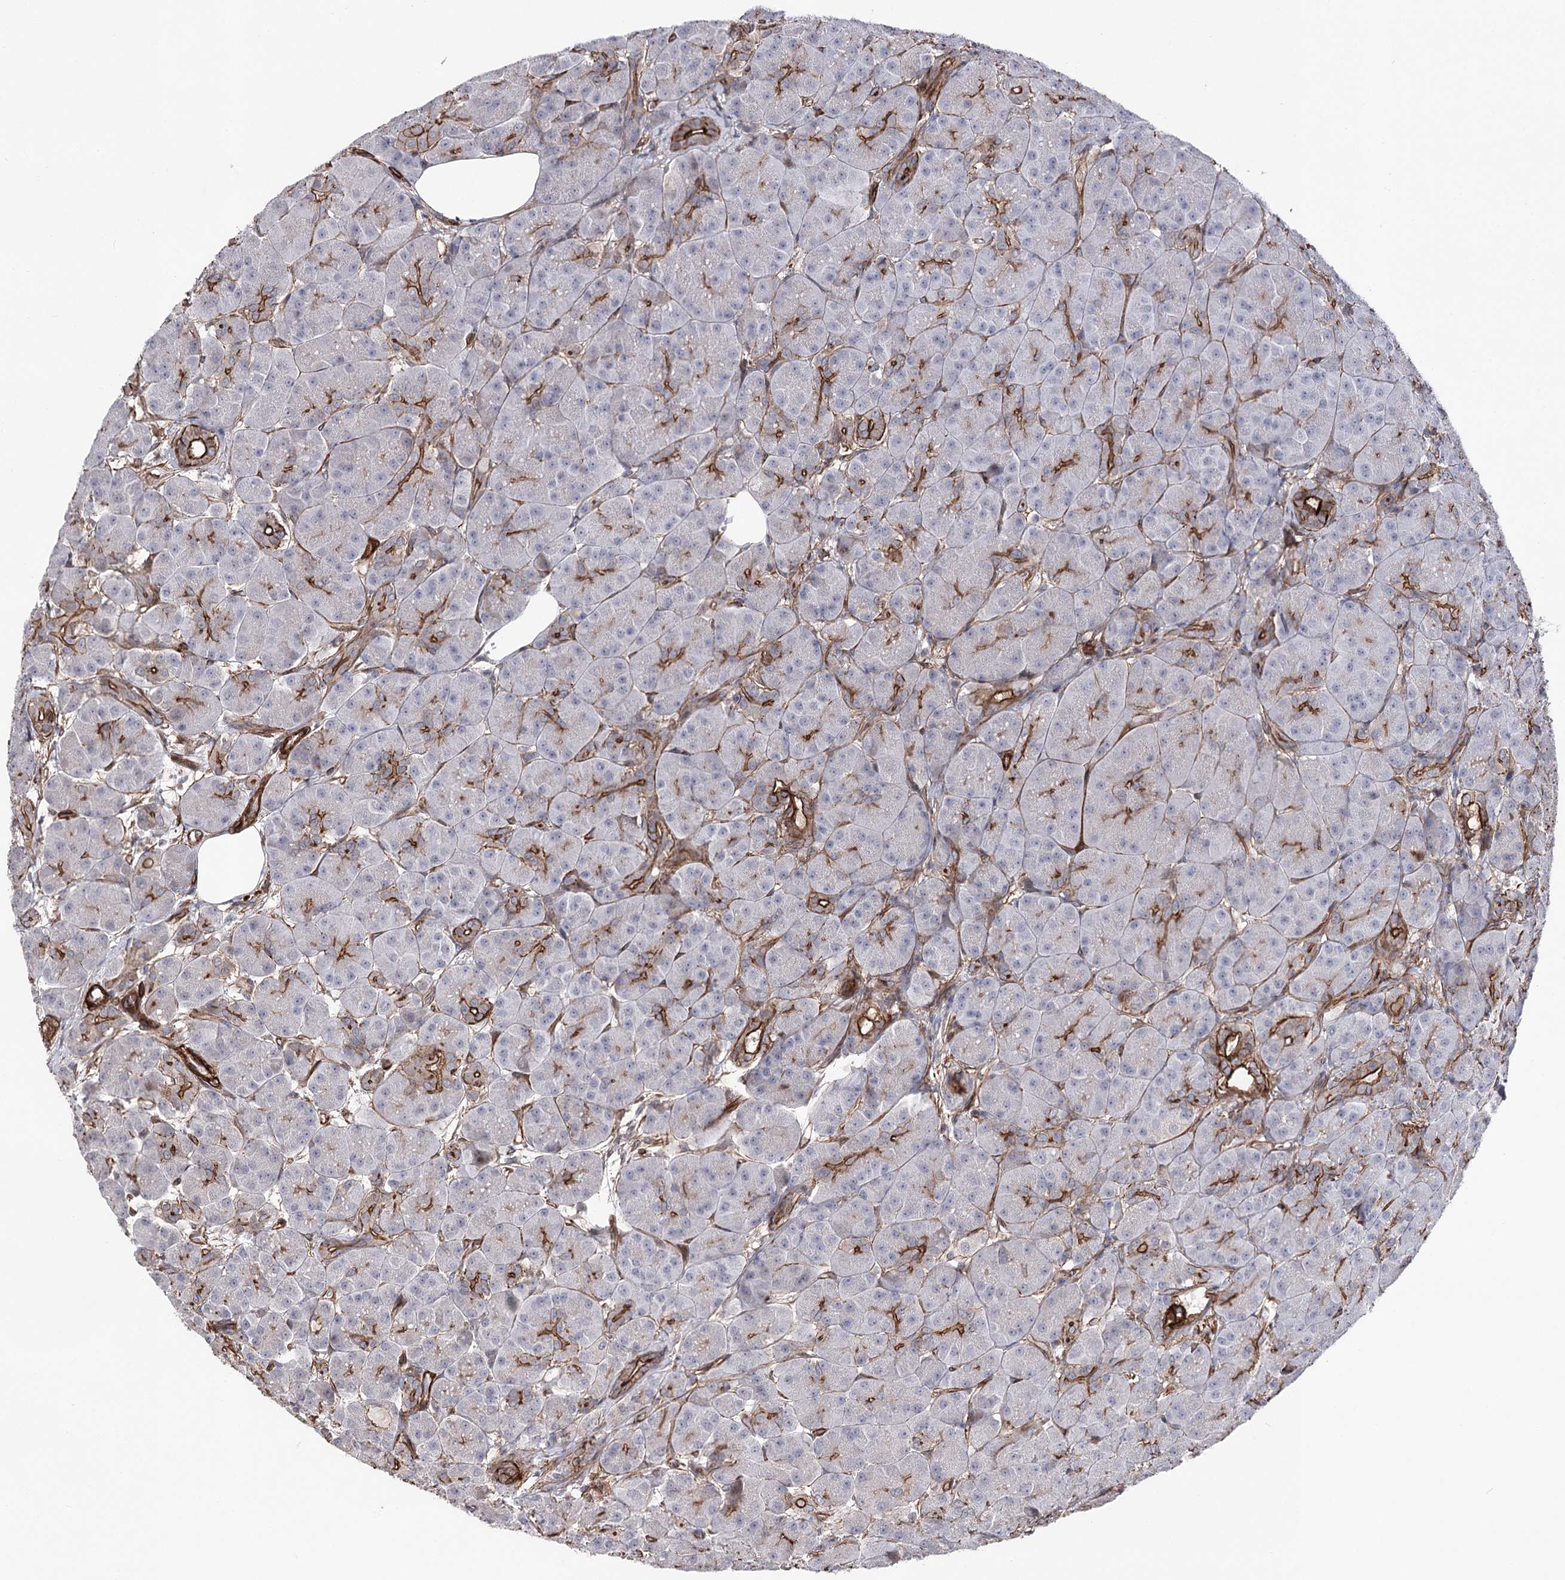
{"staining": {"intensity": "strong", "quantity": "<25%", "location": "cytoplasmic/membranous"}, "tissue": "pancreas", "cell_type": "Exocrine glandular cells", "image_type": "normal", "snomed": [{"axis": "morphology", "description": "Normal tissue, NOS"}, {"axis": "topography", "description": "Pancreas"}], "caption": "Exocrine glandular cells reveal medium levels of strong cytoplasmic/membranous positivity in about <25% of cells in unremarkable human pancreas. Immunohistochemistry stains the protein of interest in brown and the nuclei are stained blue.", "gene": "ARHGAP20", "patient": {"sex": "male", "age": 63}}